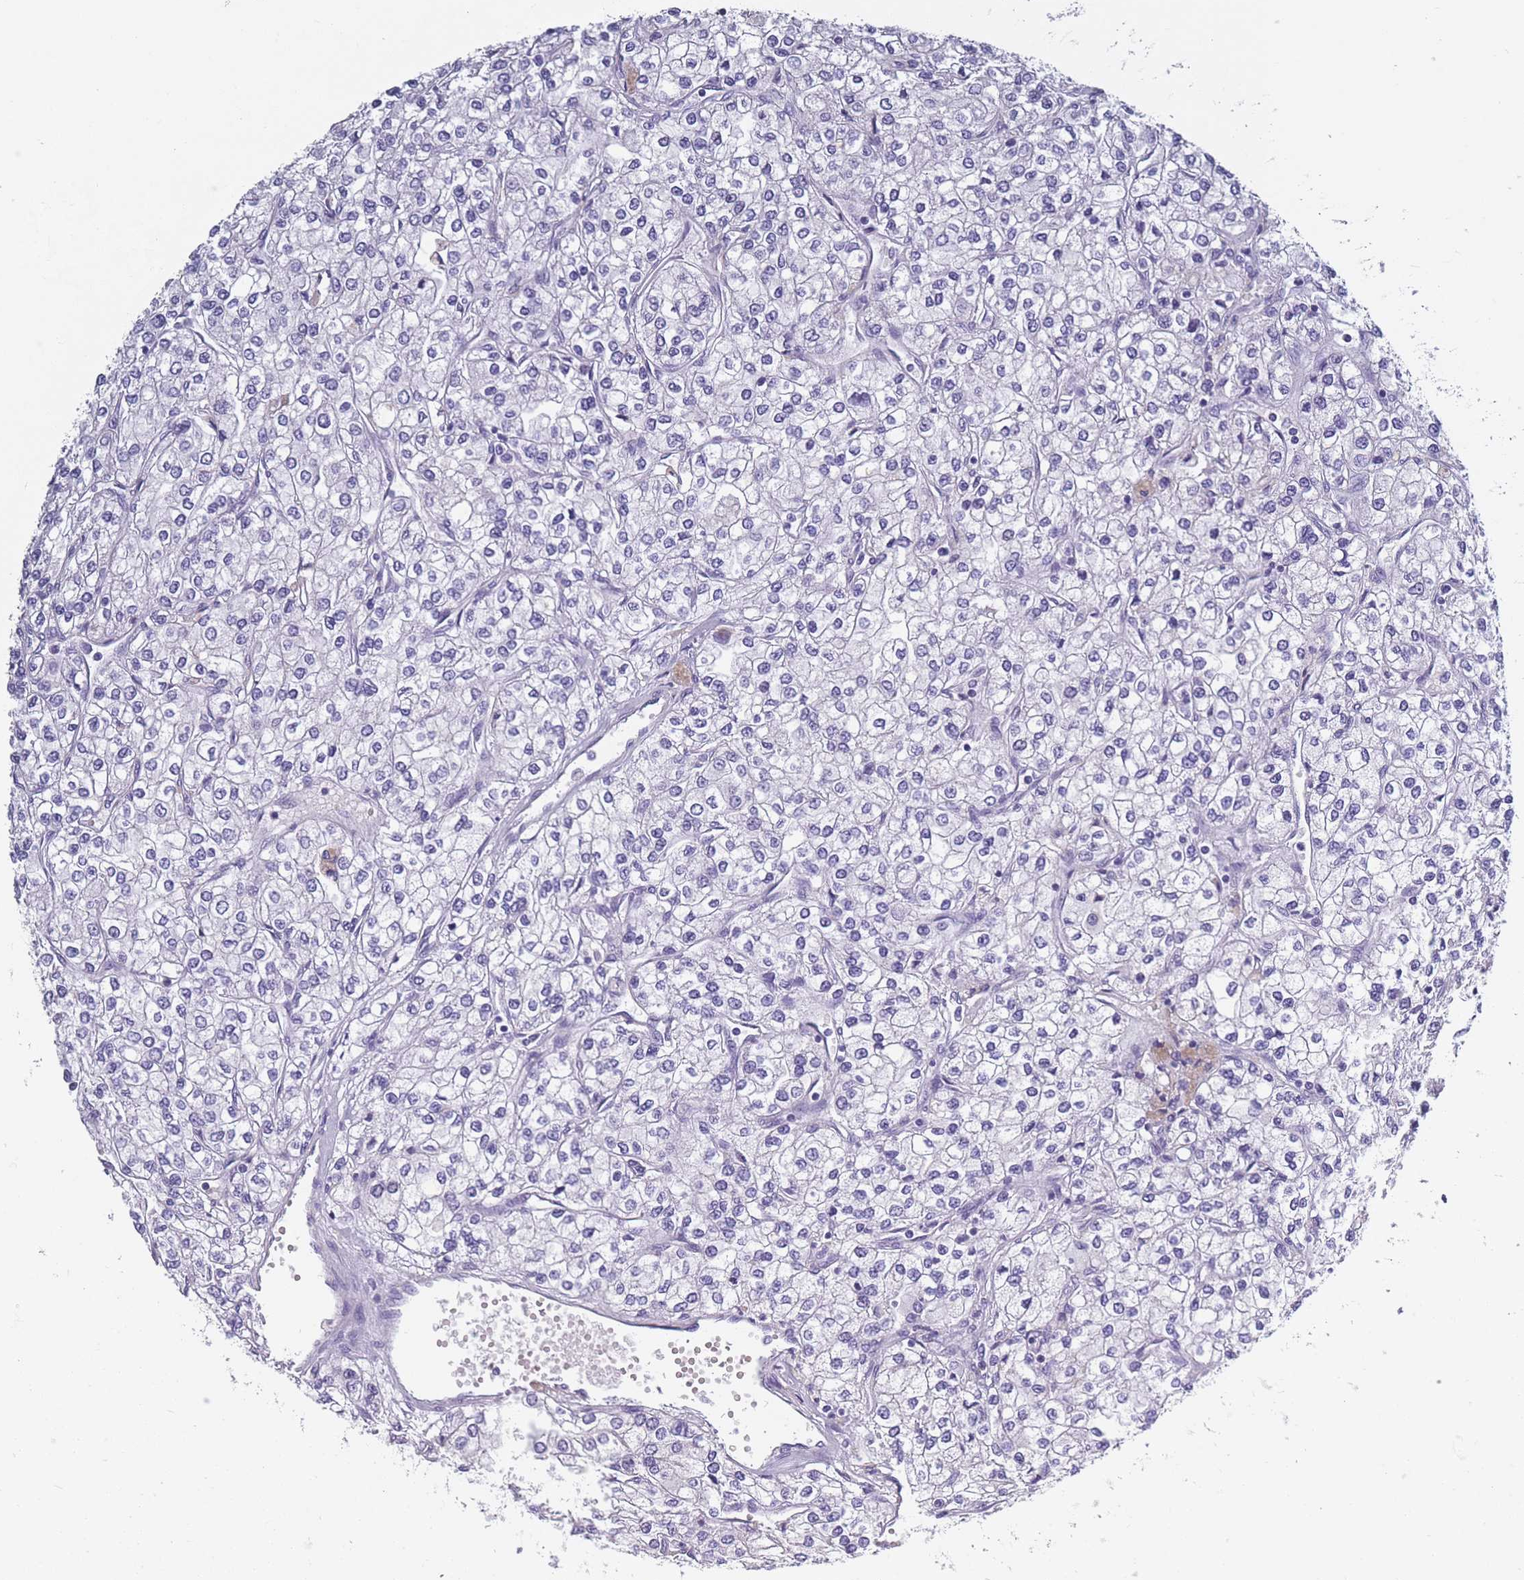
{"staining": {"intensity": "negative", "quantity": "none", "location": "none"}, "tissue": "renal cancer", "cell_type": "Tumor cells", "image_type": "cancer", "snomed": [{"axis": "morphology", "description": "Adenocarcinoma, NOS"}, {"axis": "topography", "description": "Kidney"}], "caption": "Photomicrograph shows no significant protein positivity in tumor cells of renal cancer (adenocarcinoma).", "gene": "OR4C5", "patient": {"sex": "male", "age": 80}}